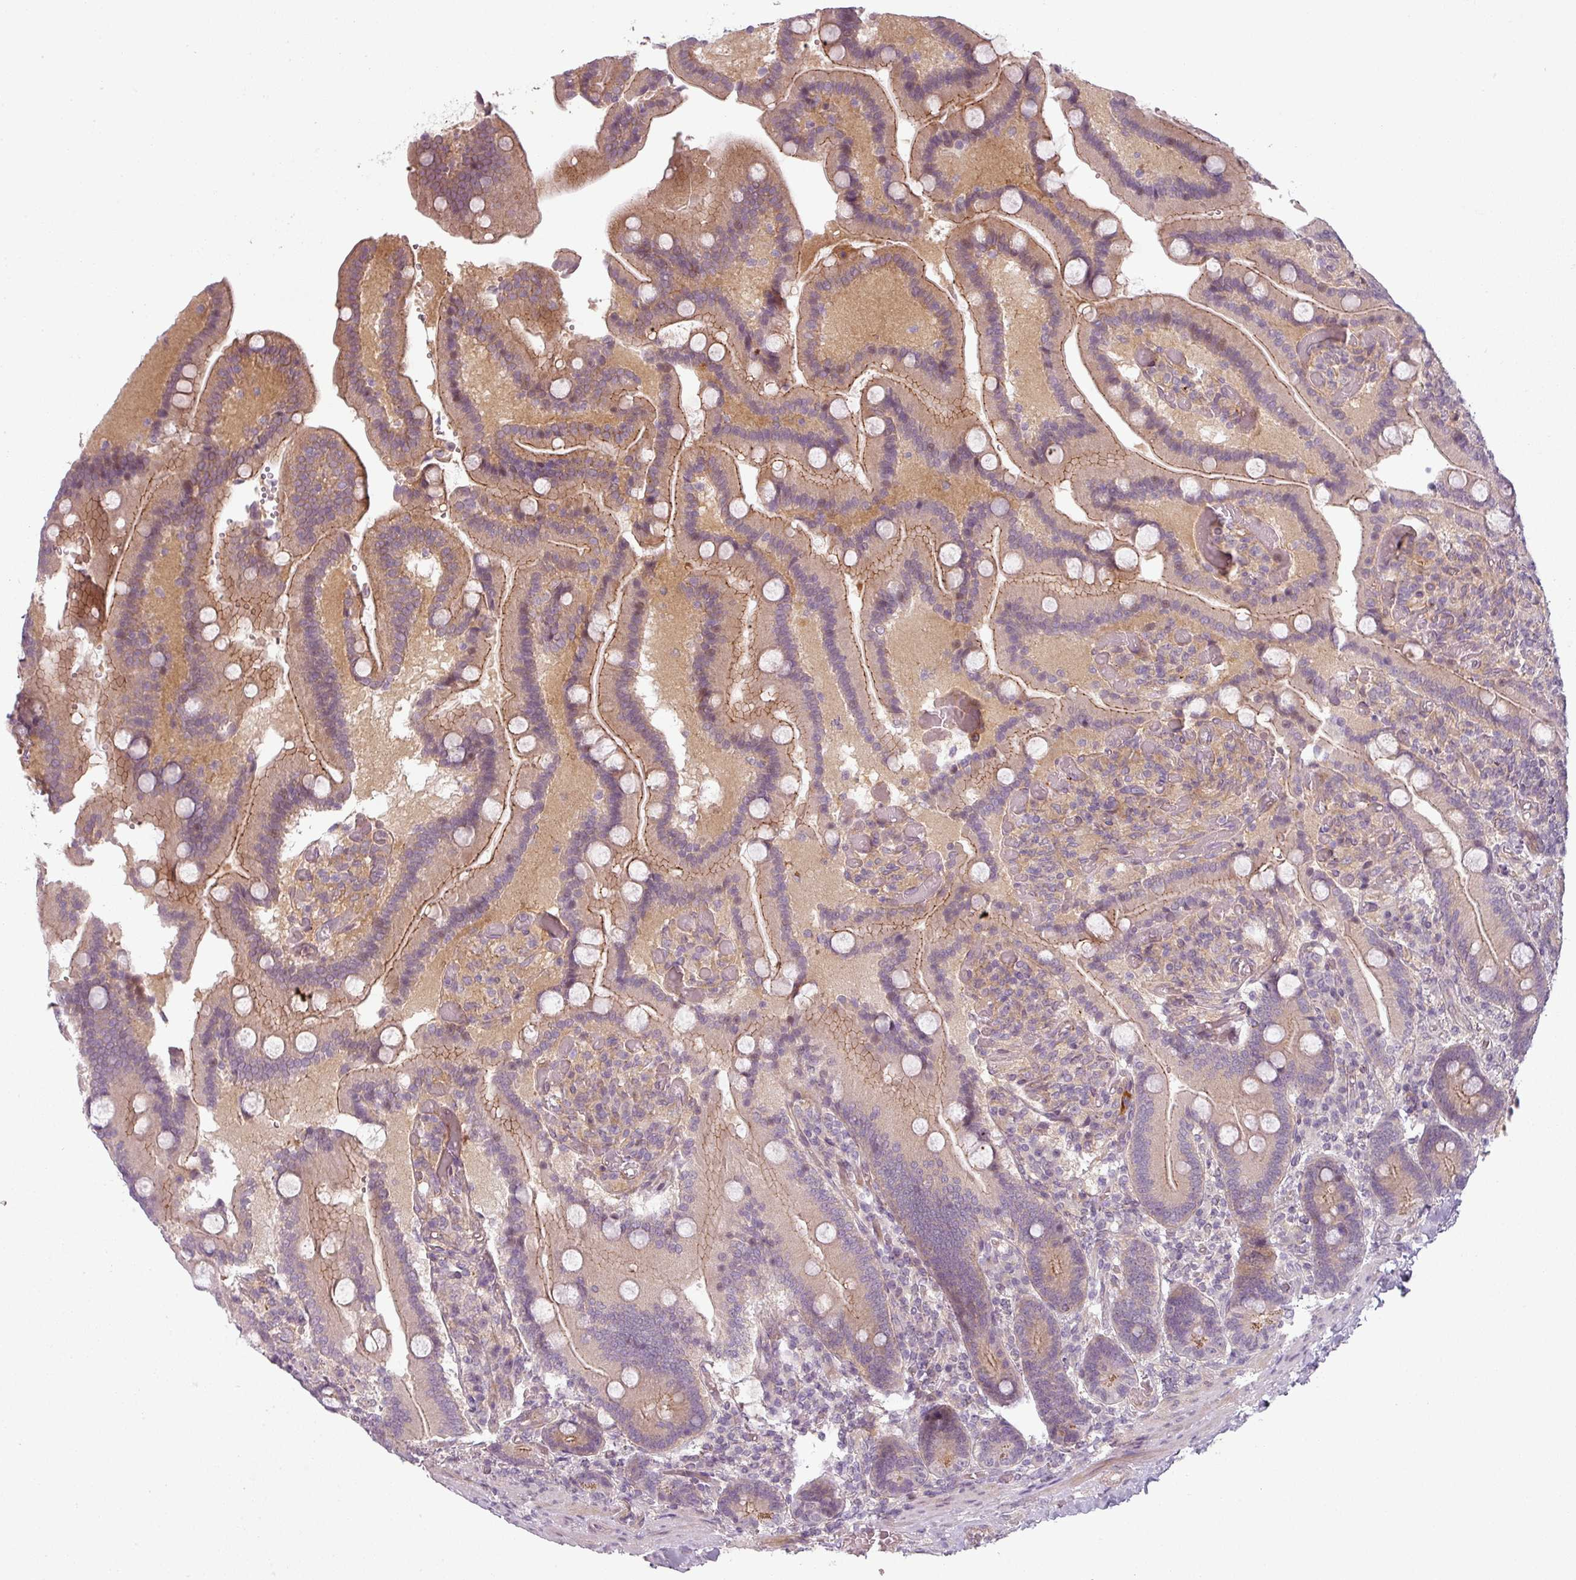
{"staining": {"intensity": "moderate", "quantity": "25%-75%", "location": "cytoplasmic/membranous"}, "tissue": "duodenum", "cell_type": "Glandular cells", "image_type": "normal", "snomed": [{"axis": "morphology", "description": "Normal tissue, NOS"}, {"axis": "topography", "description": "Duodenum"}], "caption": "Duodenum stained with DAB immunohistochemistry exhibits medium levels of moderate cytoplasmic/membranous expression in approximately 25%-75% of glandular cells. The staining is performed using DAB (3,3'-diaminobenzidine) brown chromogen to label protein expression. The nuclei are counter-stained blue using hematoxylin.", "gene": "SLC16A9", "patient": {"sex": "female", "age": 62}}